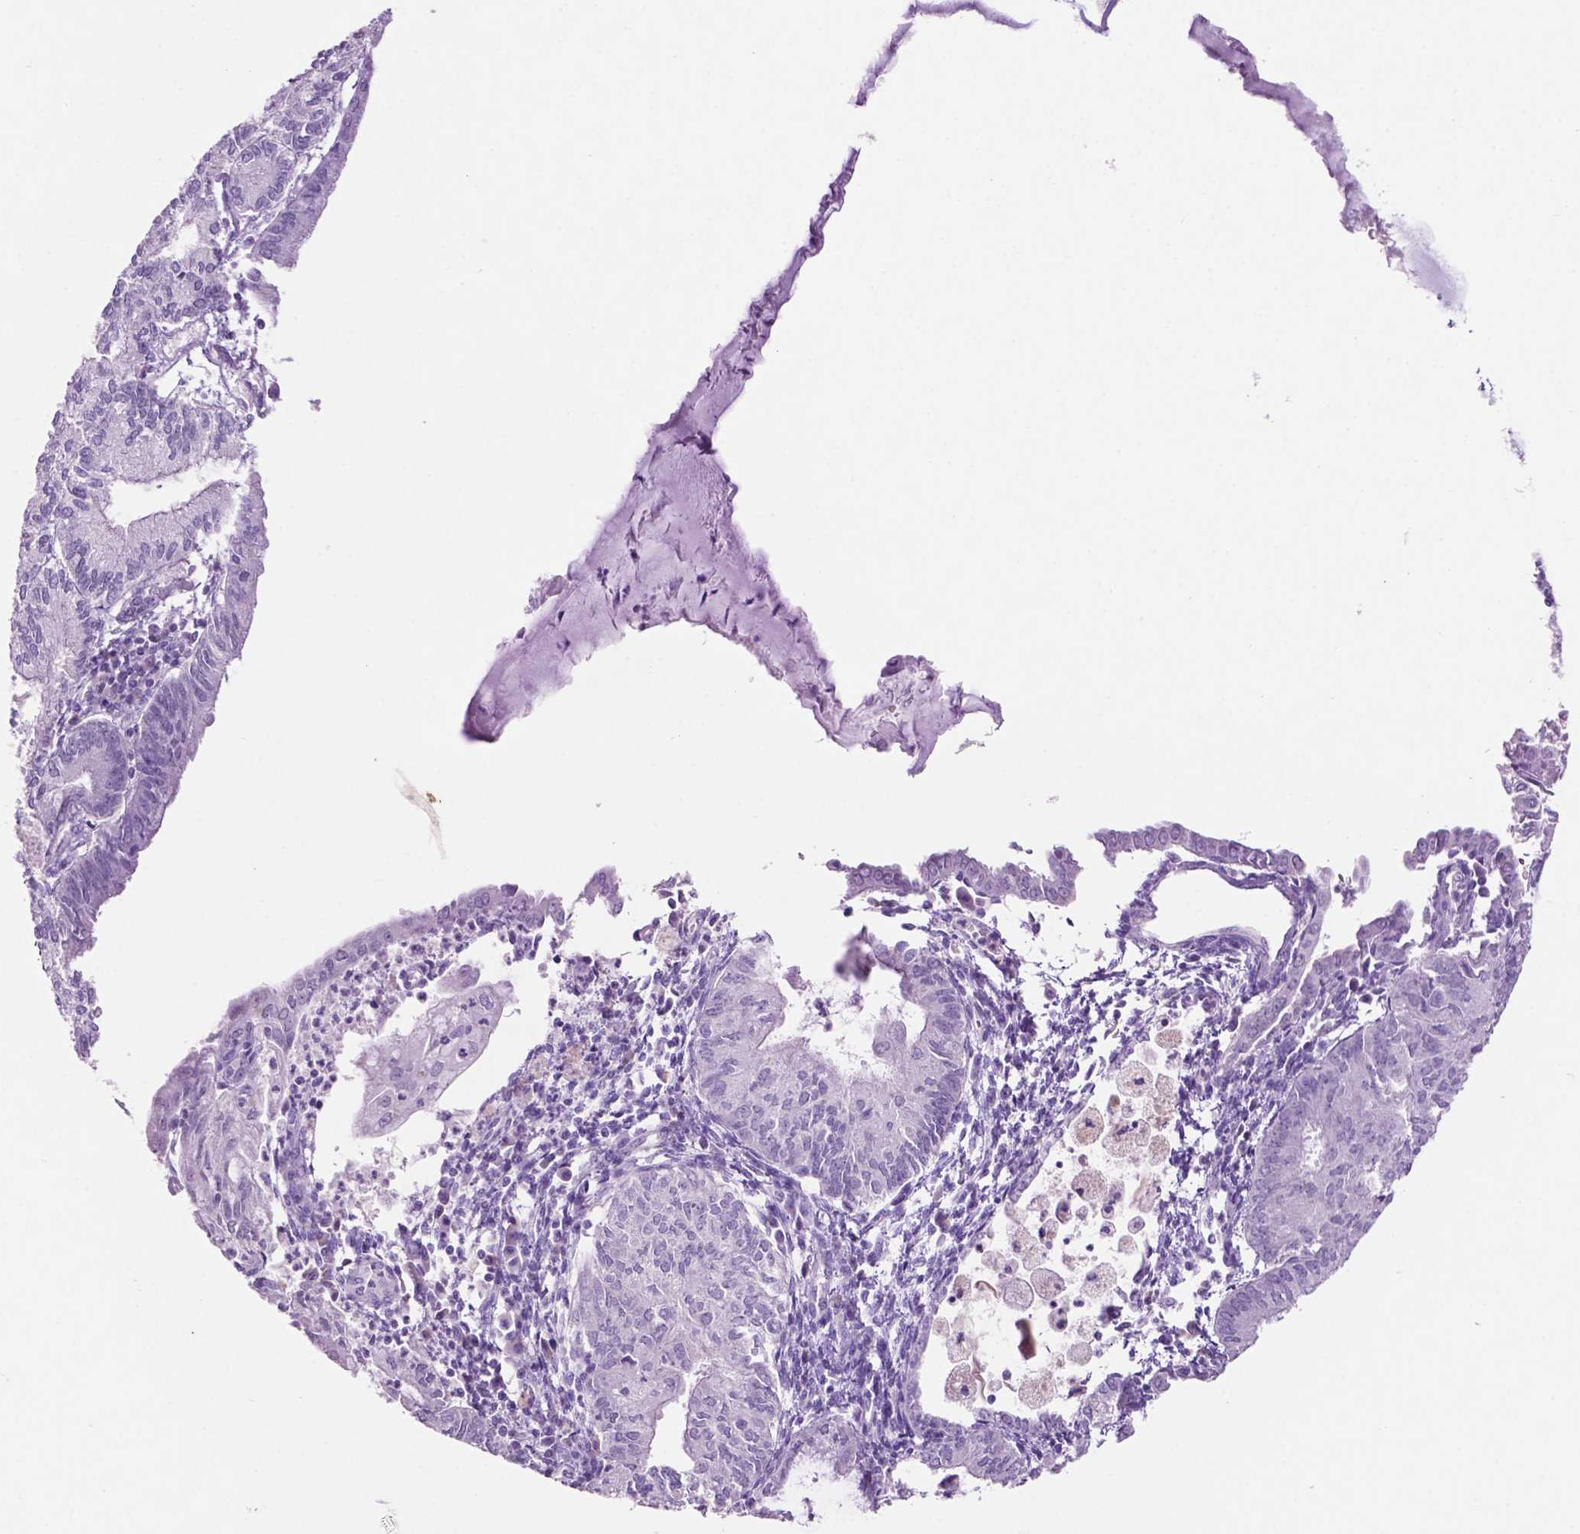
{"staining": {"intensity": "negative", "quantity": "none", "location": "none"}, "tissue": "endometrial cancer", "cell_type": "Tumor cells", "image_type": "cancer", "snomed": [{"axis": "morphology", "description": "Carcinoma, NOS"}, {"axis": "topography", "description": "Endometrium"}], "caption": "Immunohistochemistry histopathology image of neoplastic tissue: endometrial cancer stained with DAB (3,3'-diaminobenzidine) demonstrates no significant protein expression in tumor cells. The staining was performed using DAB (3,3'-diaminobenzidine) to visualize the protein expression in brown, while the nuclei were stained in blue with hematoxylin (Magnification: 20x).", "gene": "PHGR1", "patient": {"sex": "female", "age": 62}}